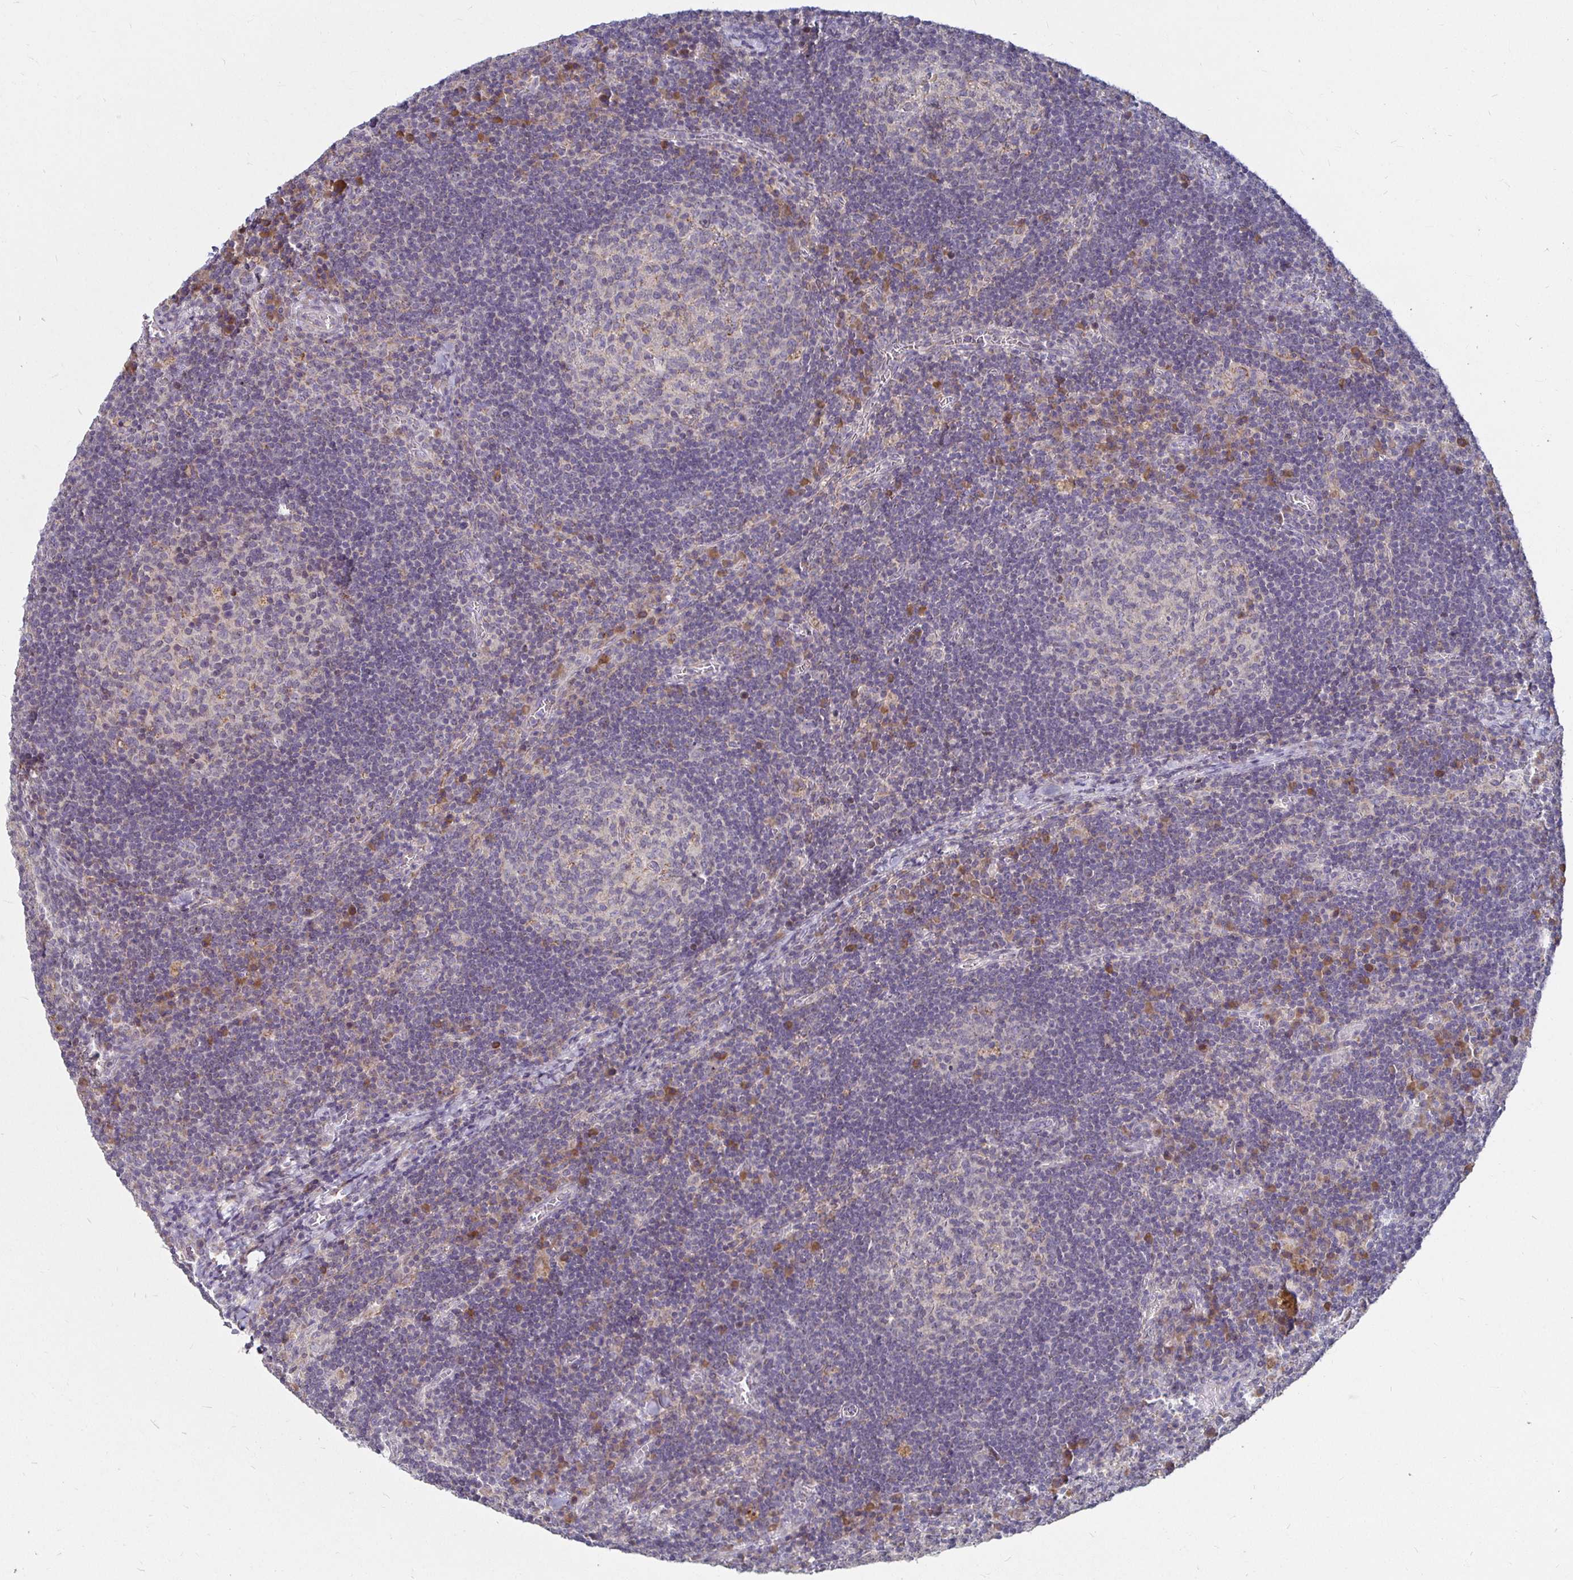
{"staining": {"intensity": "negative", "quantity": "none", "location": "none"}, "tissue": "lymph node", "cell_type": "Germinal center cells", "image_type": "normal", "snomed": [{"axis": "morphology", "description": "Normal tissue, NOS"}, {"axis": "topography", "description": "Lymph node"}], "caption": "The image demonstrates no staining of germinal center cells in benign lymph node. Nuclei are stained in blue.", "gene": "RNF144B", "patient": {"sex": "male", "age": 67}}